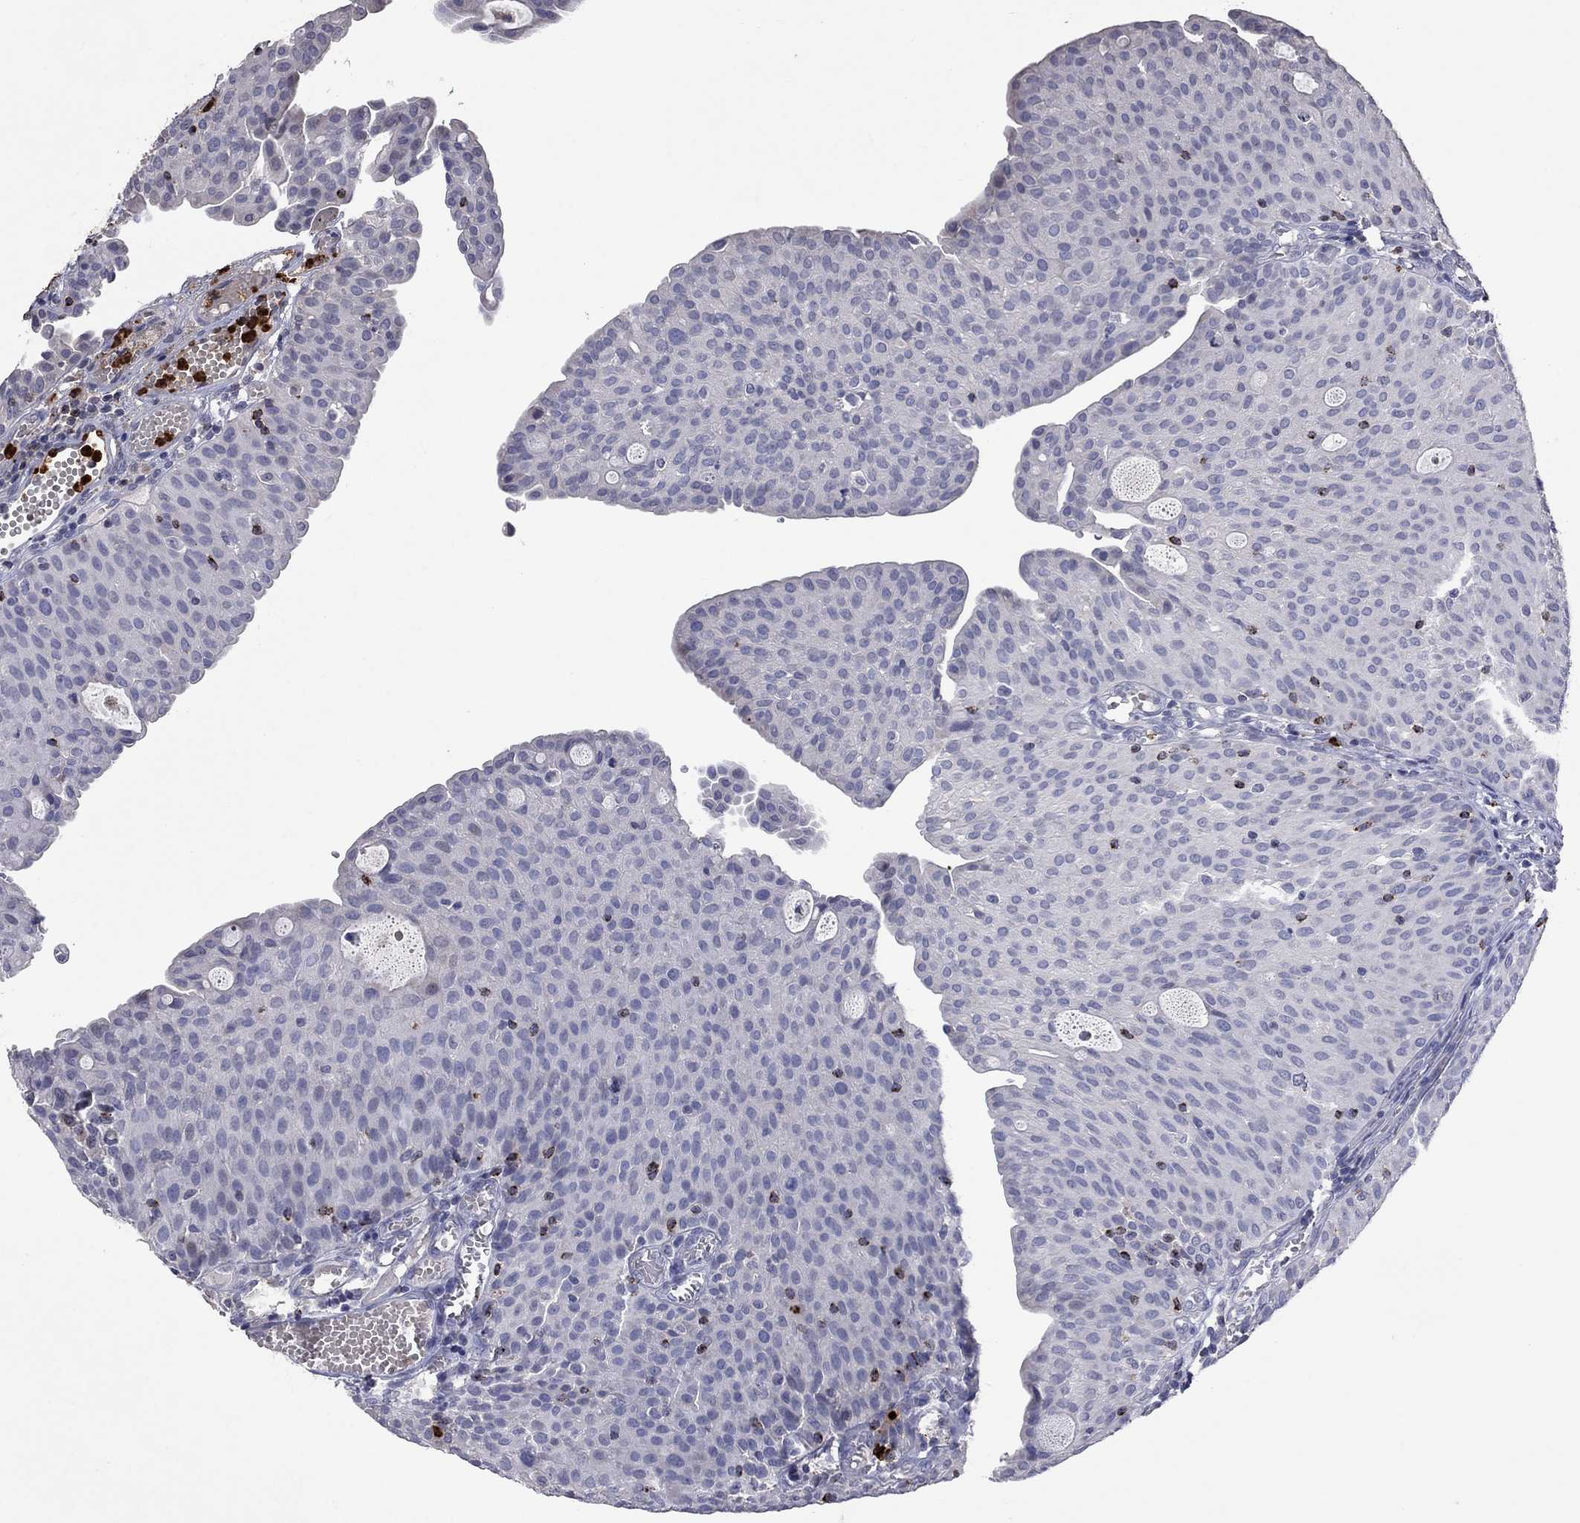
{"staining": {"intensity": "negative", "quantity": "none", "location": "none"}, "tissue": "urothelial cancer", "cell_type": "Tumor cells", "image_type": "cancer", "snomed": [{"axis": "morphology", "description": "Urothelial carcinoma, Low grade"}, {"axis": "topography", "description": "Urinary bladder"}], "caption": "Immunohistochemistry (IHC) micrograph of neoplastic tissue: human urothelial carcinoma (low-grade) stained with DAB (3,3'-diaminobenzidine) reveals no significant protein positivity in tumor cells.", "gene": "CCL5", "patient": {"sex": "male", "age": 54}}